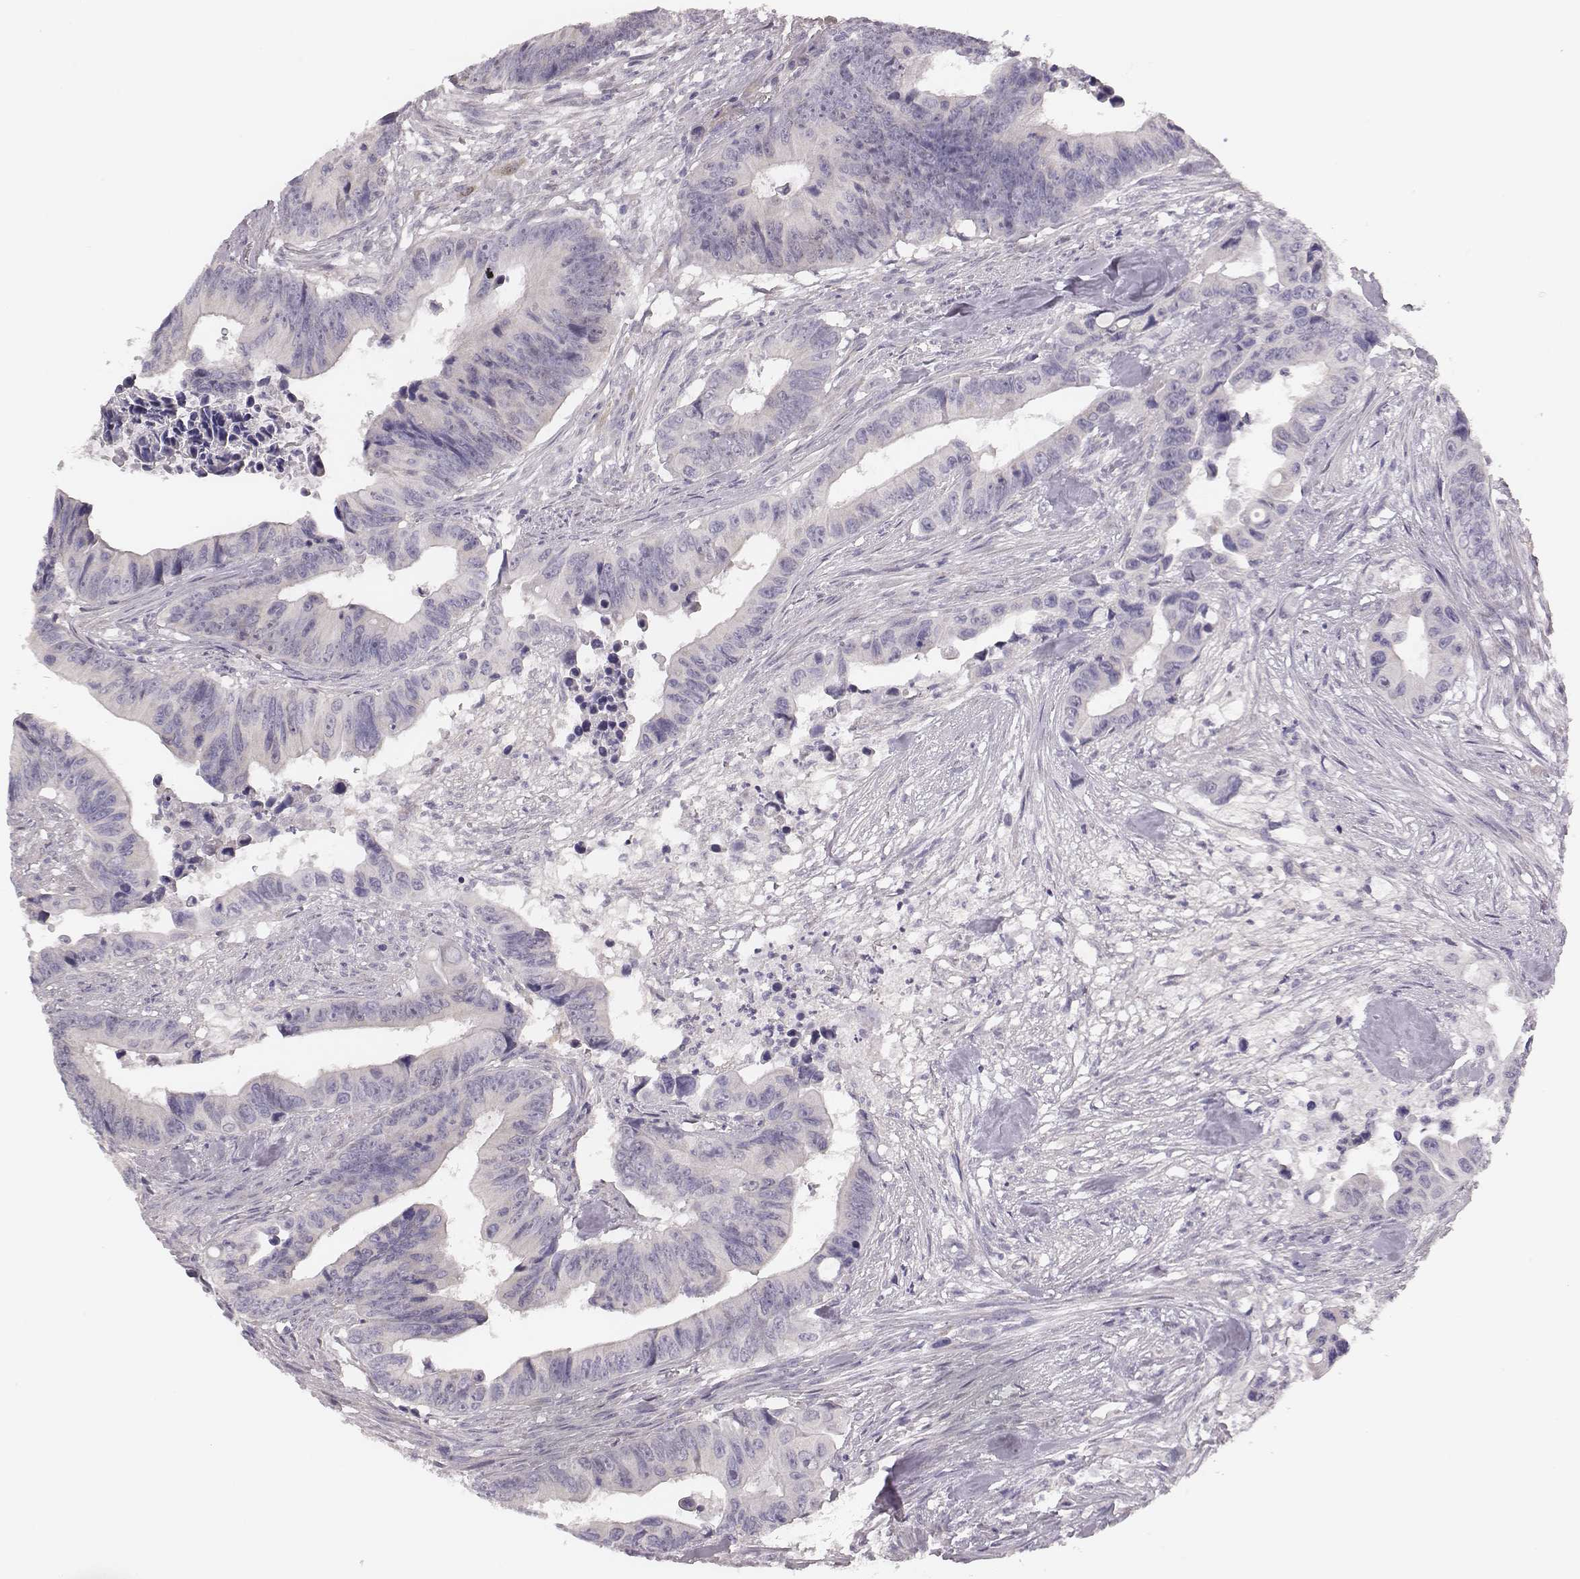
{"staining": {"intensity": "negative", "quantity": "none", "location": "none"}, "tissue": "colorectal cancer", "cell_type": "Tumor cells", "image_type": "cancer", "snomed": [{"axis": "morphology", "description": "Adenocarcinoma, NOS"}, {"axis": "topography", "description": "Colon"}], "caption": "Immunohistochemistry histopathology image of human adenocarcinoma (colorectal) stained for a protein (brown), which demonstrates no positivity in tumor cells.", "gene": "PBK", "patient": {"sex": "female", "age": 87}}